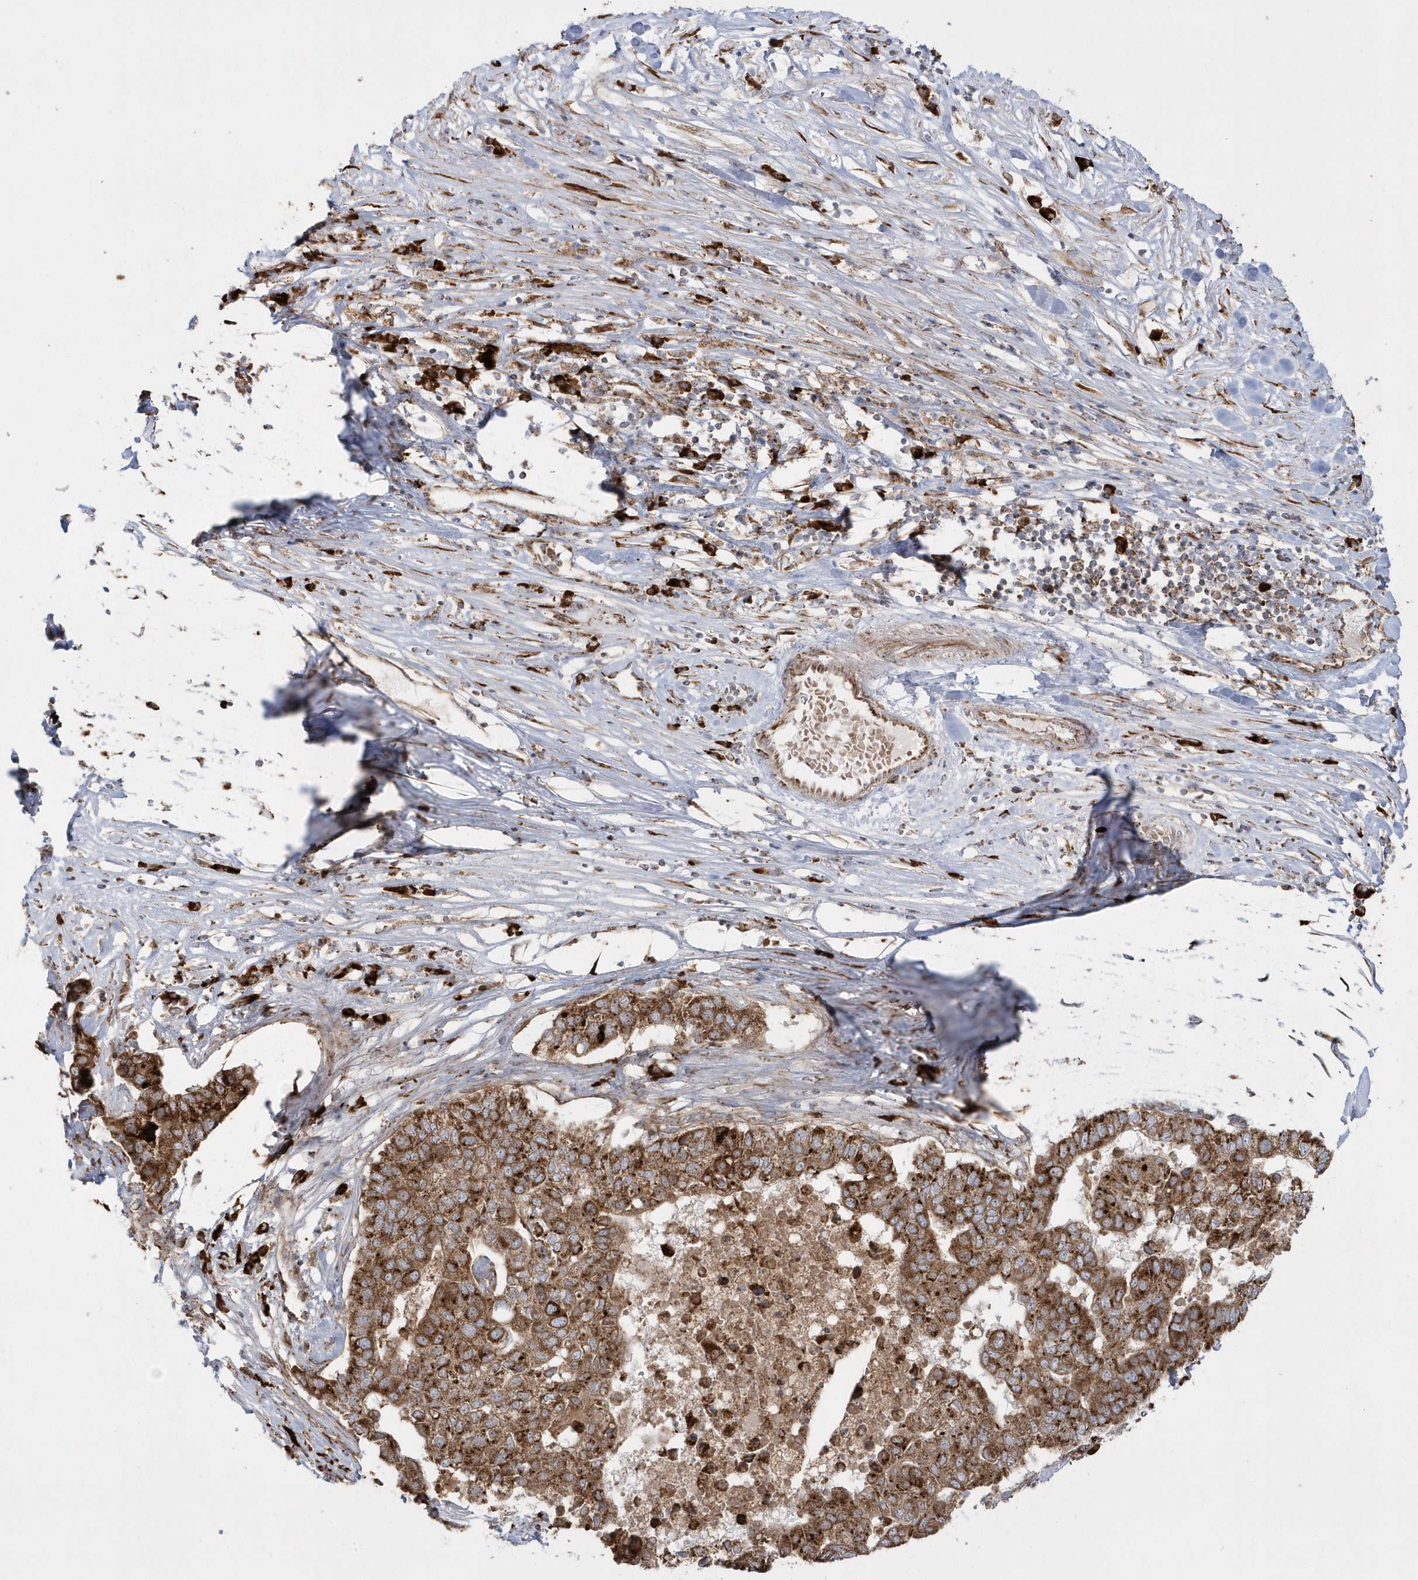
{"staining": {"intensity": "moderate", "quantity": ">75%", "location": "cytoplasmic/membranous"}, "tissue": "pancreatic cancer", "cell_type": "Tumor cells", "image_type": "cancer", "snomed": [{"axis": "morphology", "description": "Adenocarcinoma, NOS"}, {"axis": "topography", "description": "Pancreas"}], "caption": "DAB (3,3'-diaminobenzidine) immunohistochemical staining of pancreatic cancer (adenocarcinoma) shows moderate cytoplasmic/membranous protein staining in about >75% of tumor cells. (DAB = brown stain, brightfield microscopy at high magnification).", "gene": "SH3BP2", "patient": {"sex": "female", "age": 61}}